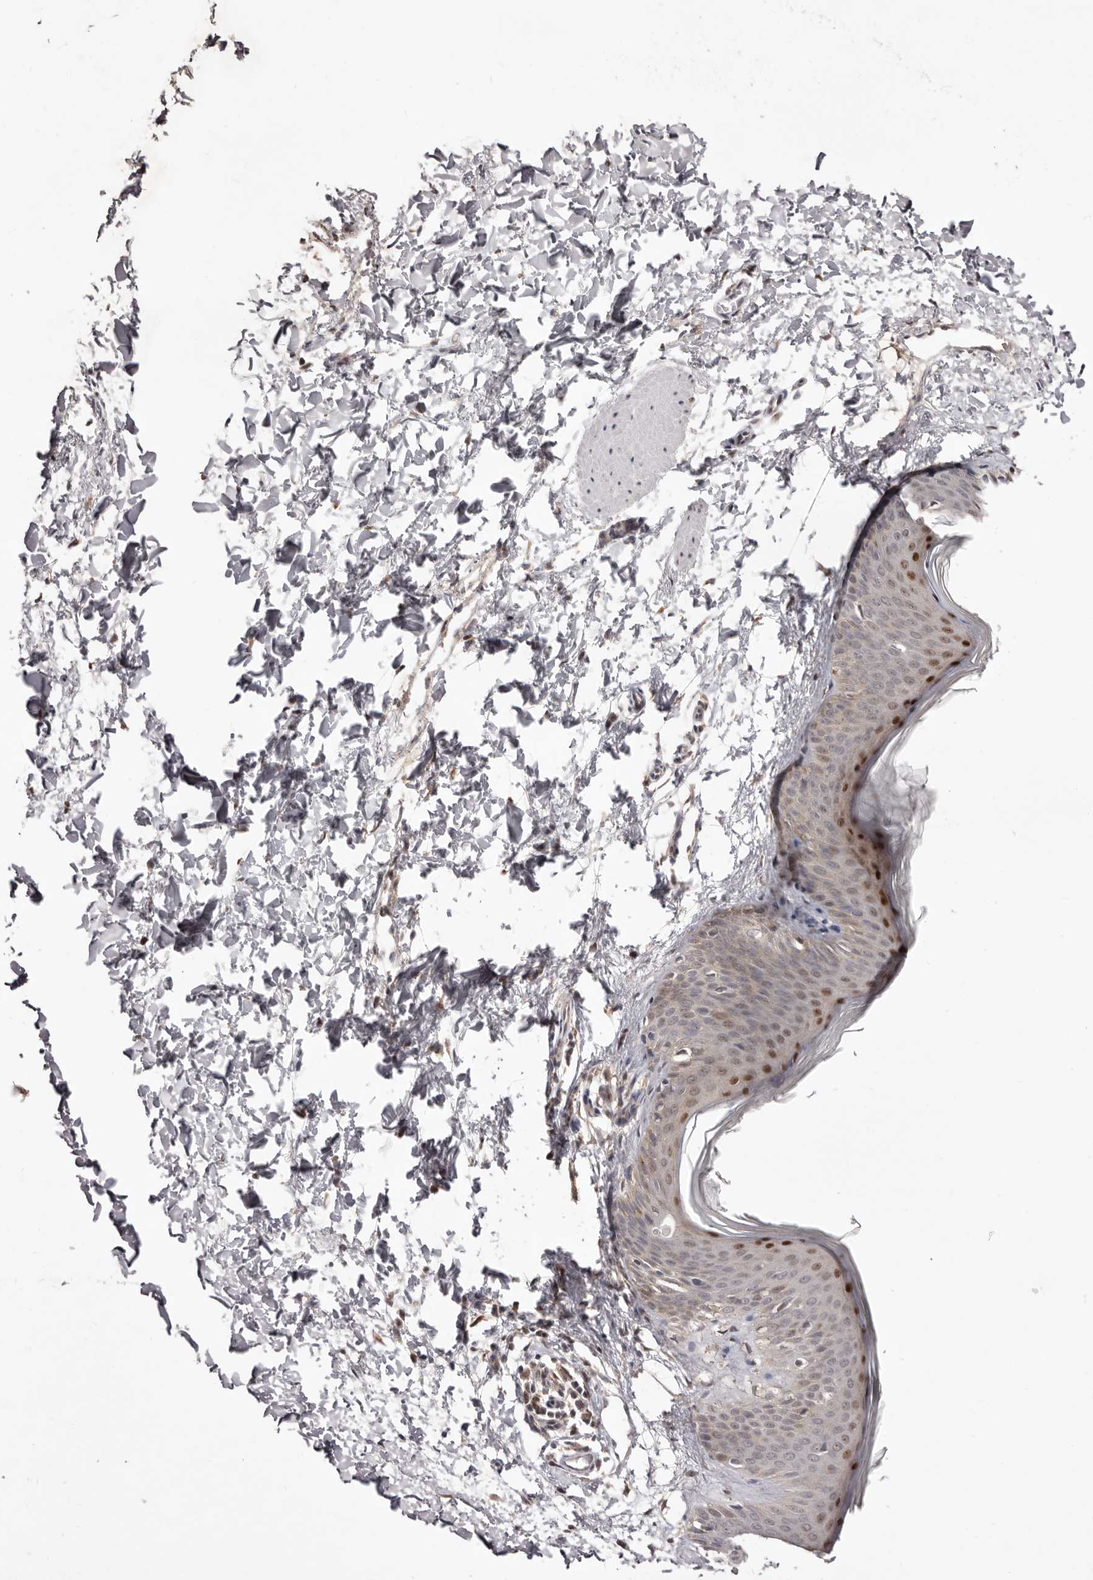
{"staining": {"intensity": "moderate", "quantity": "25%-75%", "location": "cytoplasmic/membranous,nuclear"}, "tissue": "skin", "cell_type": "Fibroblasts", "image_type": "normal", "snomed": [{"axis": "morphology", "description": "Normal tissue, NOS"}, {"axis": "topography", "description": "Skin"}], "caption": "An immunohistochemistry (IHC) micrograph of unremarkable tissue is shown. Protein staining in brown labels moderate cytoplasmic/membranous,nuclear positivity in skin within fibroblasts. Nuclei are stained in blue.", "gene": "EGR3", "patient": {"sex": "female", "age": 27}}